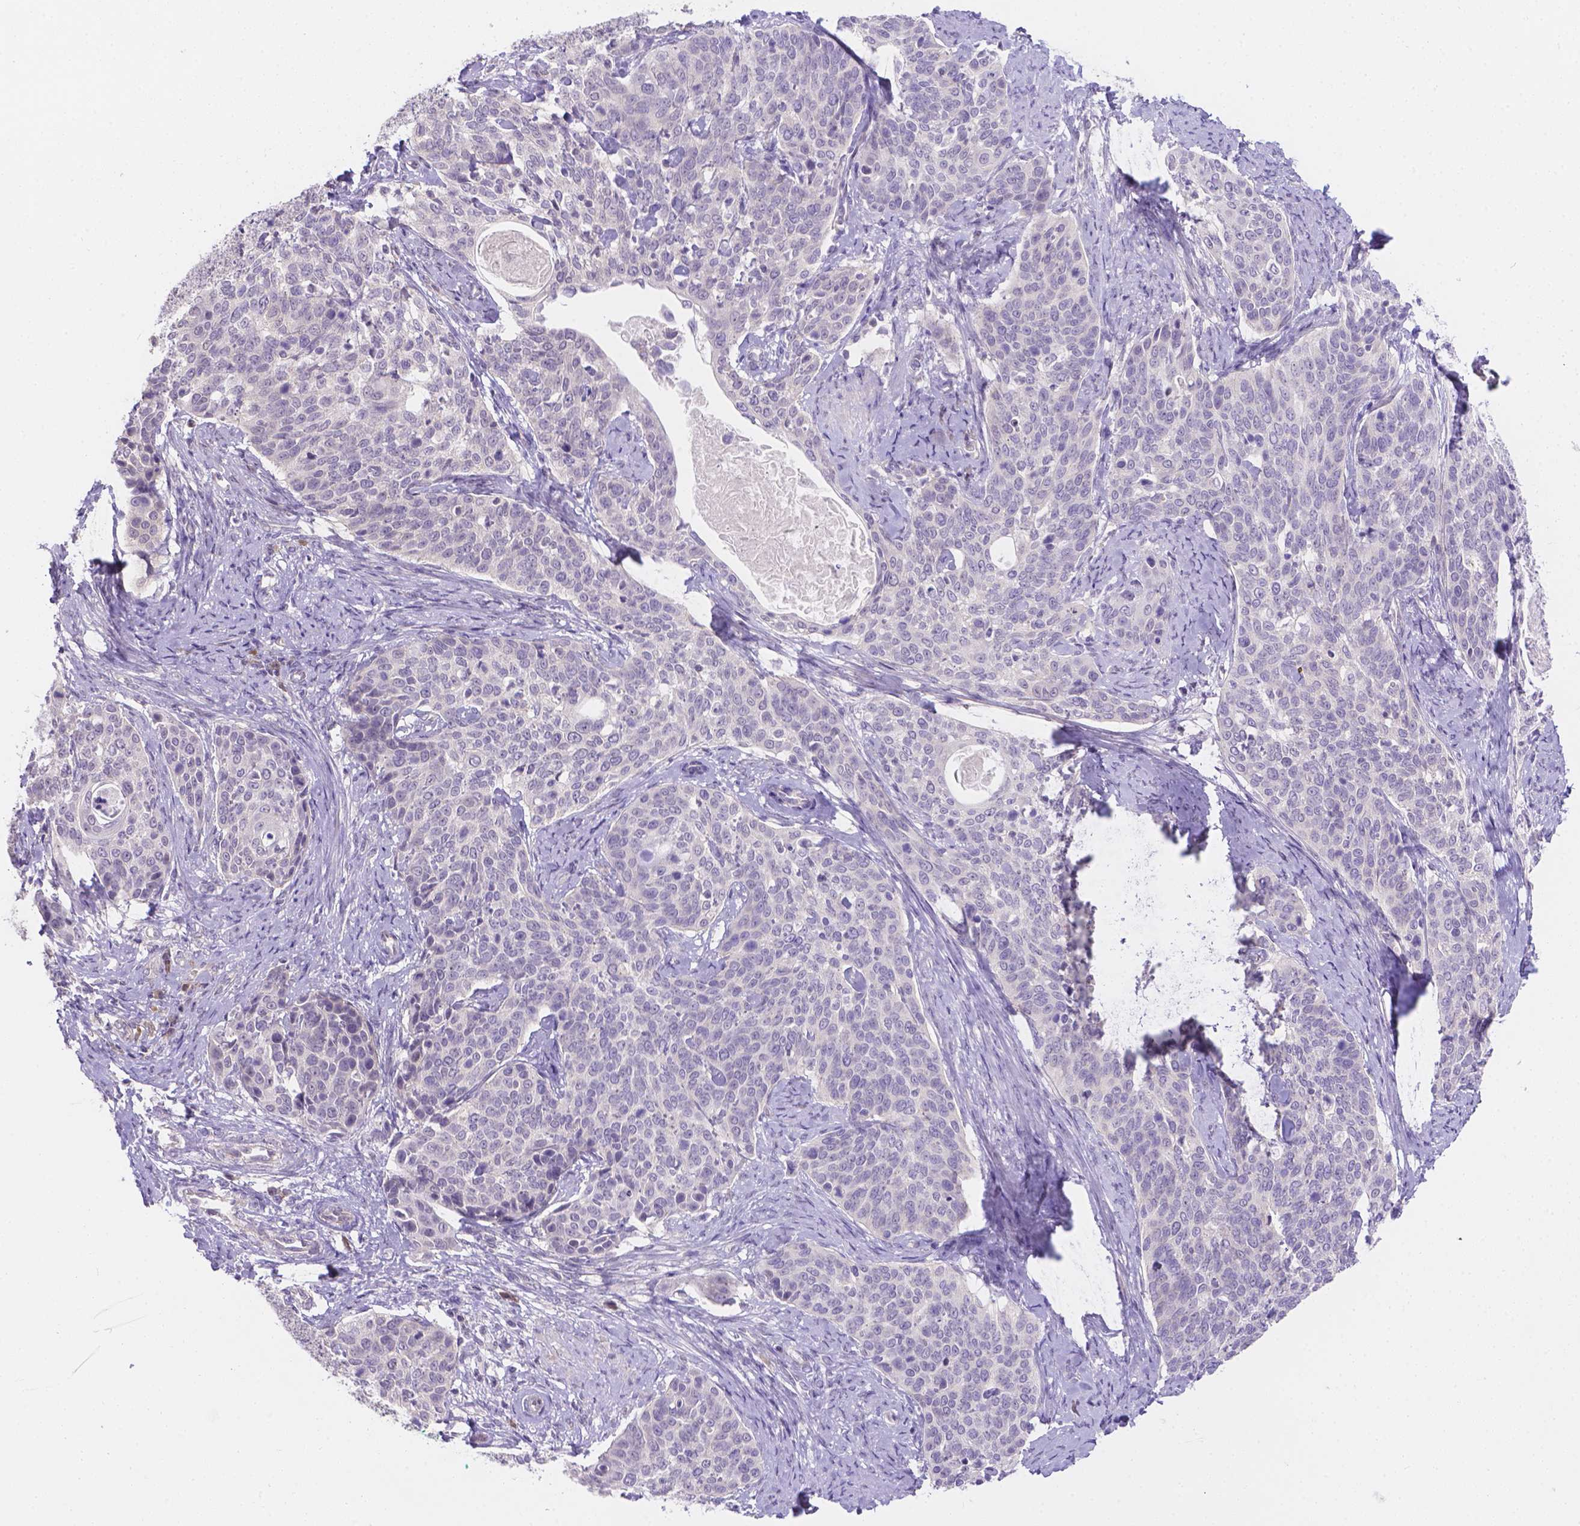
{"staining": {"intensity": "negative", "quantity": "none", "location": "none"}, "tissue": "cervical cancer", "cell_type": "Tumor cells", "image_type": "cancer", "snomed": [{"axis": "morphology", "description": "Squamous cell carcinoma, NOS"}, {"axis": "topography", "description": "Cervix"}], "caption": "Immunohistochemistry (IHC) histopathology image of human squamous cell carcinoma (cervical) stained for a protein (brown), which shows no positivity in tumor cells.", "gene": "CD96", "patient": {"sex": "female", "age": 69}}